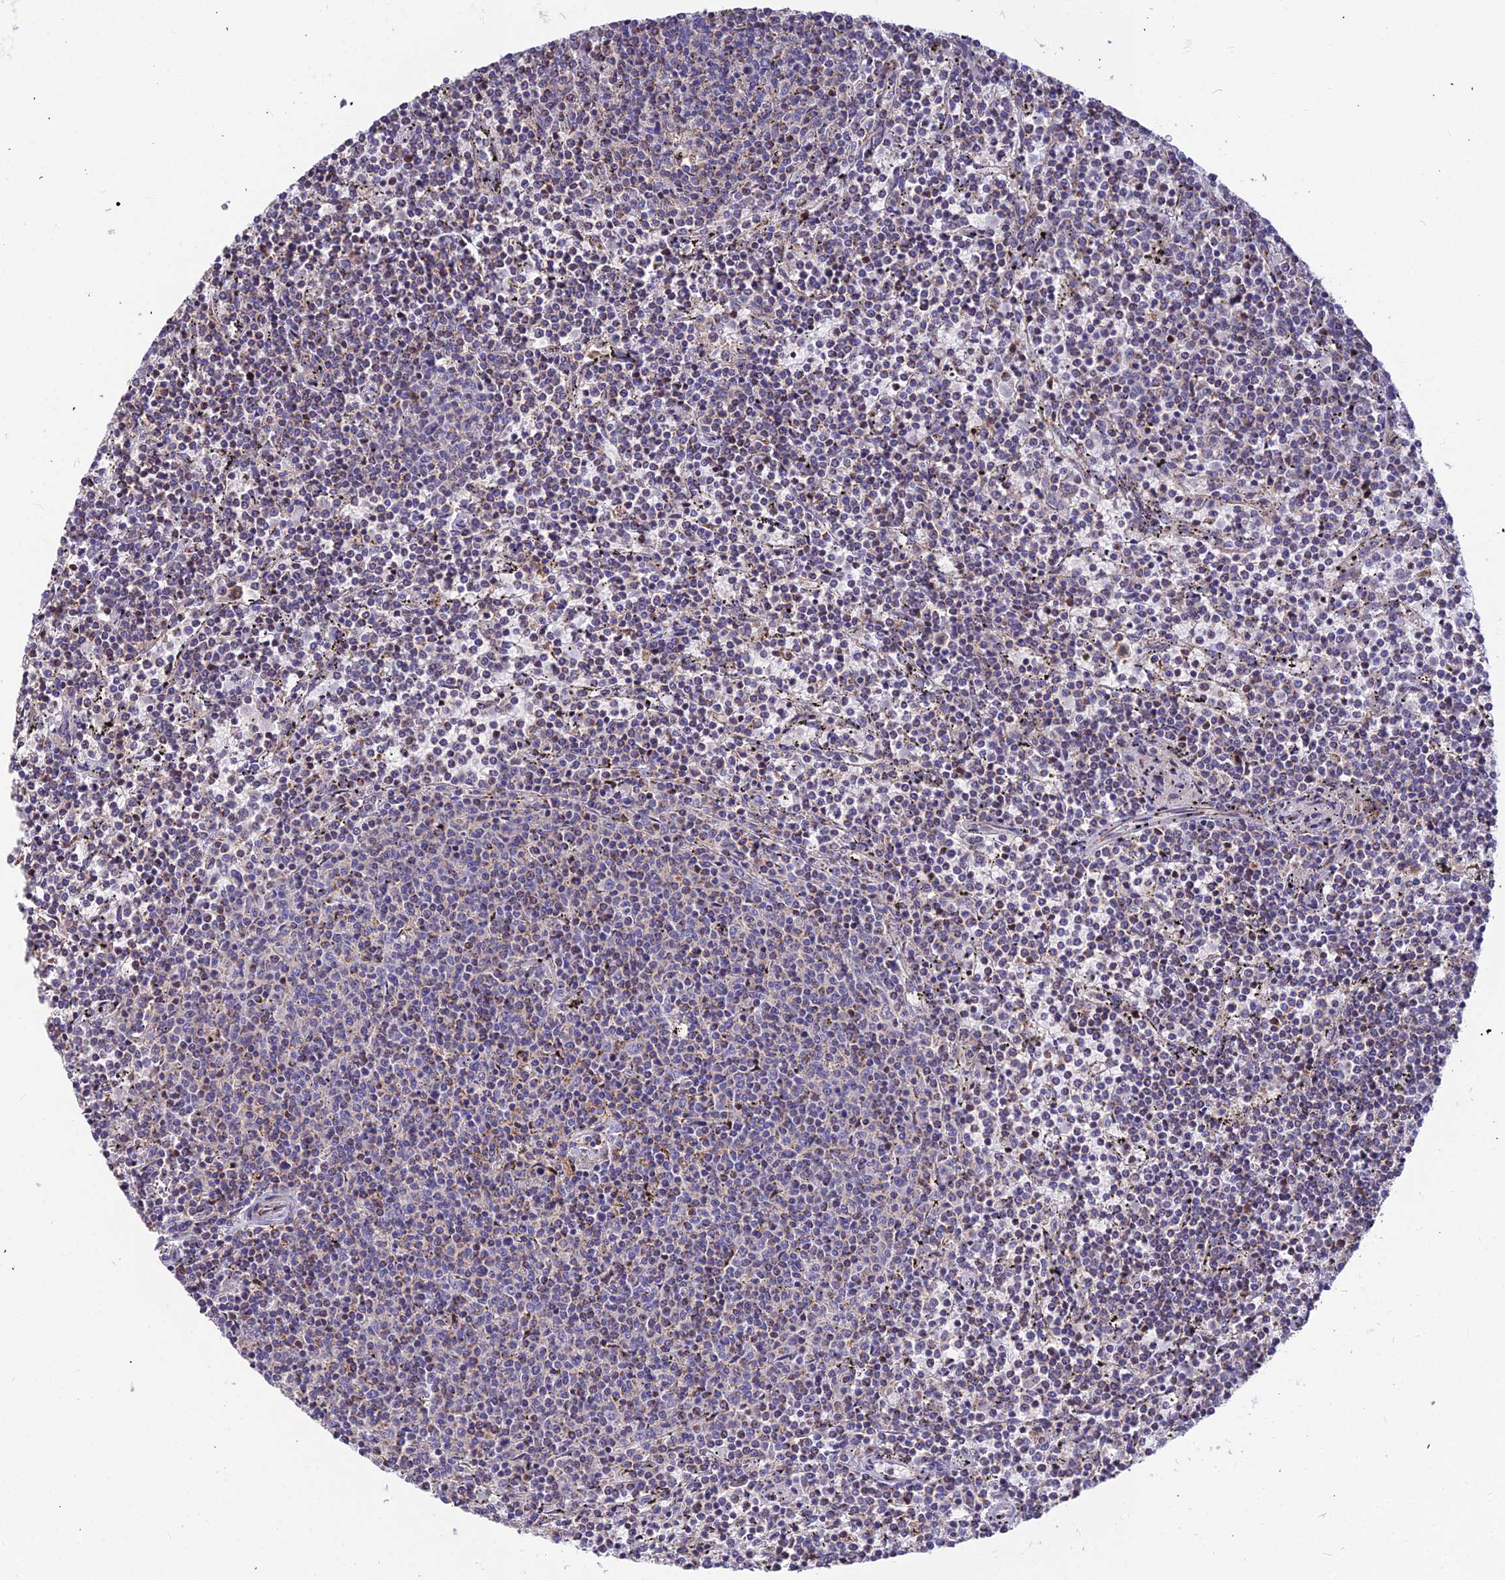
{"staining": {"intensity": "weak", "quantity": "25%-75%", "location": "cytoplasmic/membranous"}, "tissue": "lymphoma", "cell_type": "Tumor cells", "image_type": "cancer", "snomed": [{"axis": "morphology", "description": "Malignant lymphoma, non-Hodgkin's type, Low grade"}, {"axis": "topography", "description": "Spleen"}], "caption": "Lymphoma stained with a brown dye demonstrates weak cytoplasmic/membranous positive staining in about 25%-75% of tumor cells.", "gene": "ASPHD1", "patient": {"sex": "female", "age": 50}}